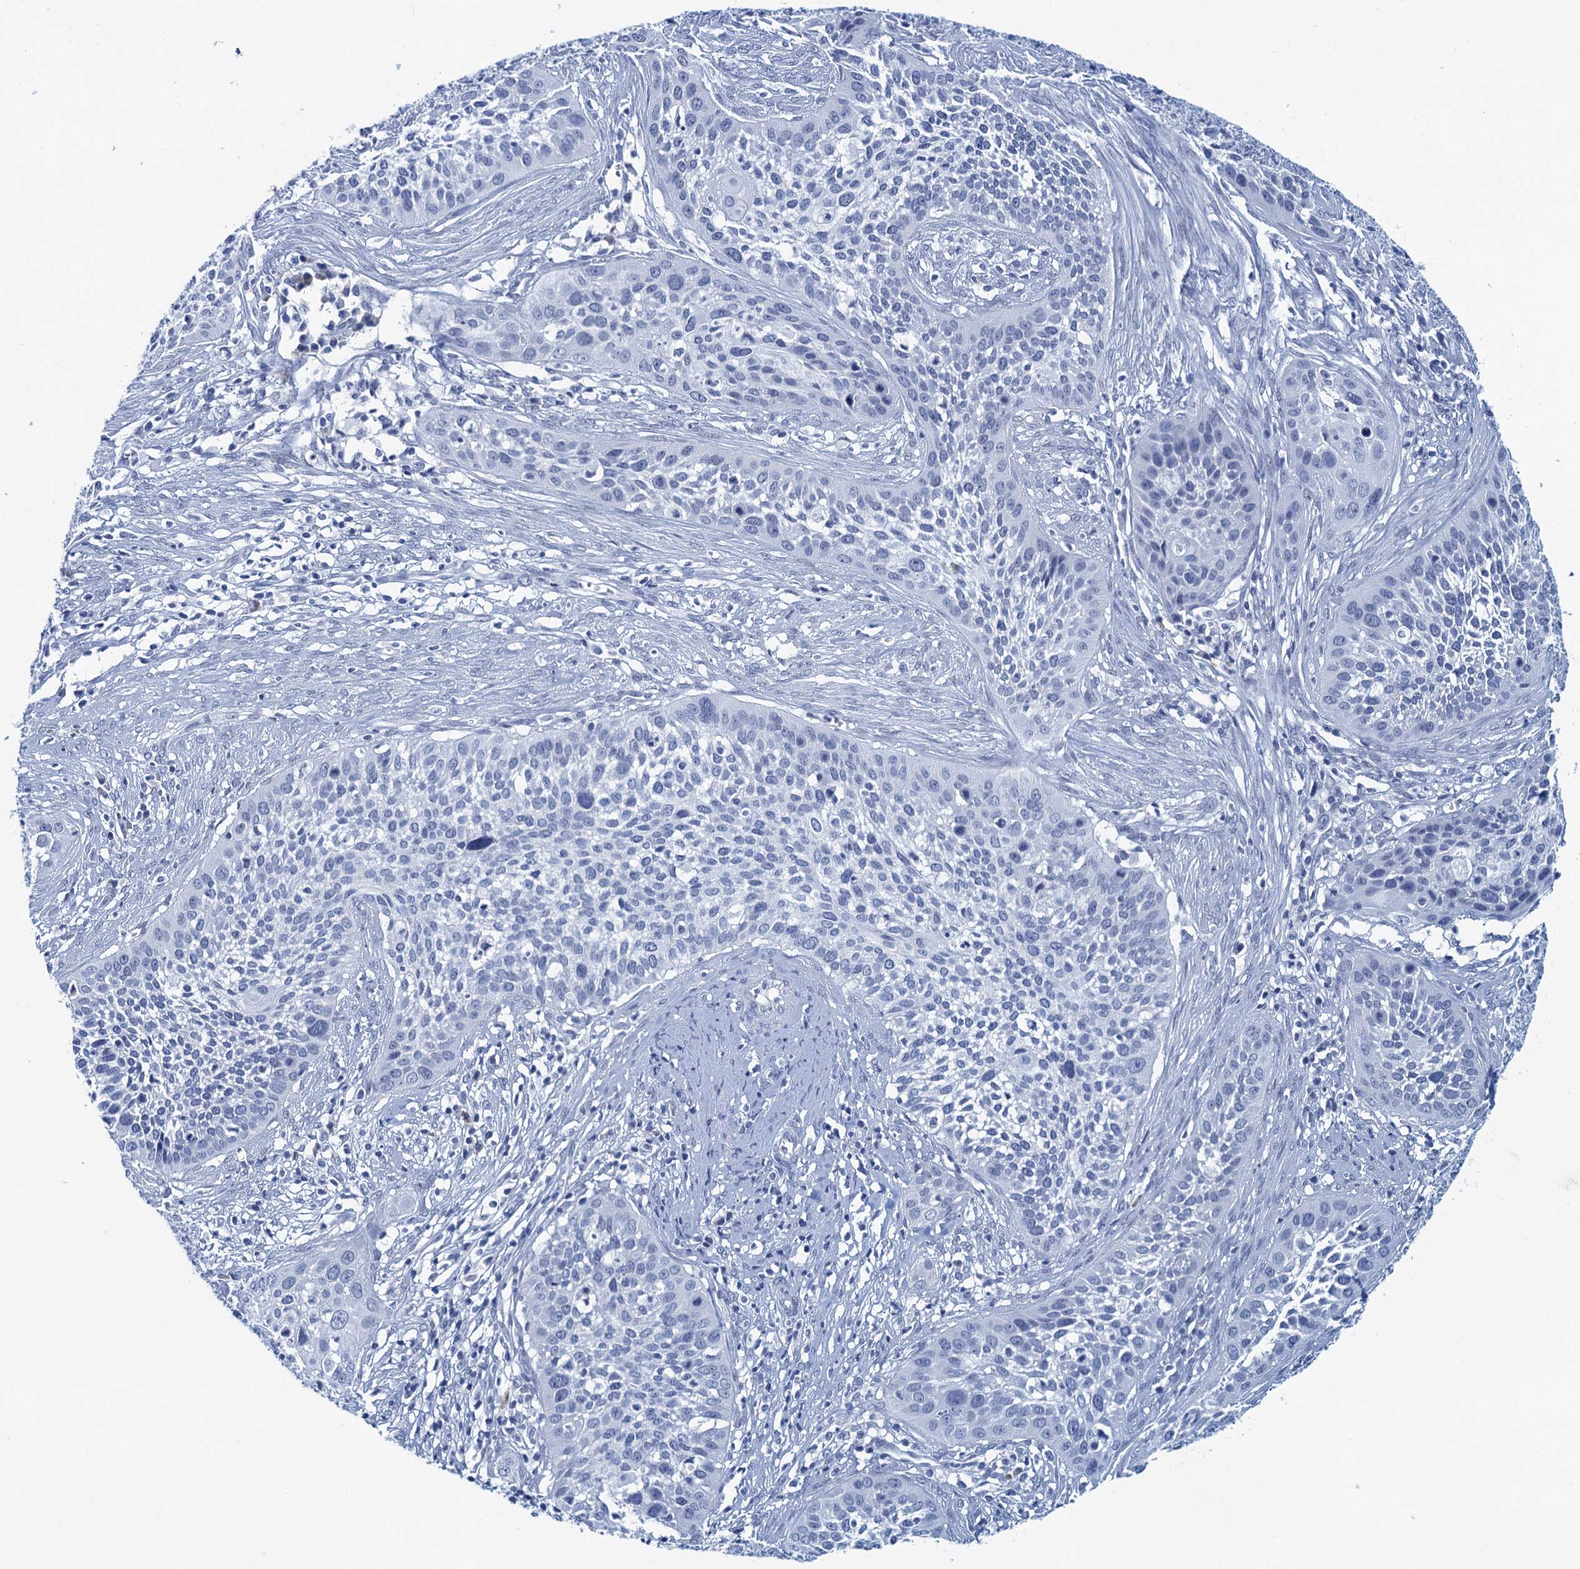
{"staining": {"intensity": "negative", "quantity": "none", "location": "none"}, "tissue": "cervical cancer", "cell_type": "Tumor cells", "image_type": "cancer", "snomed": [{"axis": "morphology", "description": "Squamous cell carcinoma, NOS"}, {"axis": "topography", "description": "Cervix"}], "caption": "Immunohistochemistry (IHC) of cervical cancer displays no positivity in tumor cells.", "gene": "HAPSTR1", "patient": {"sex": "female", "age": 34}}